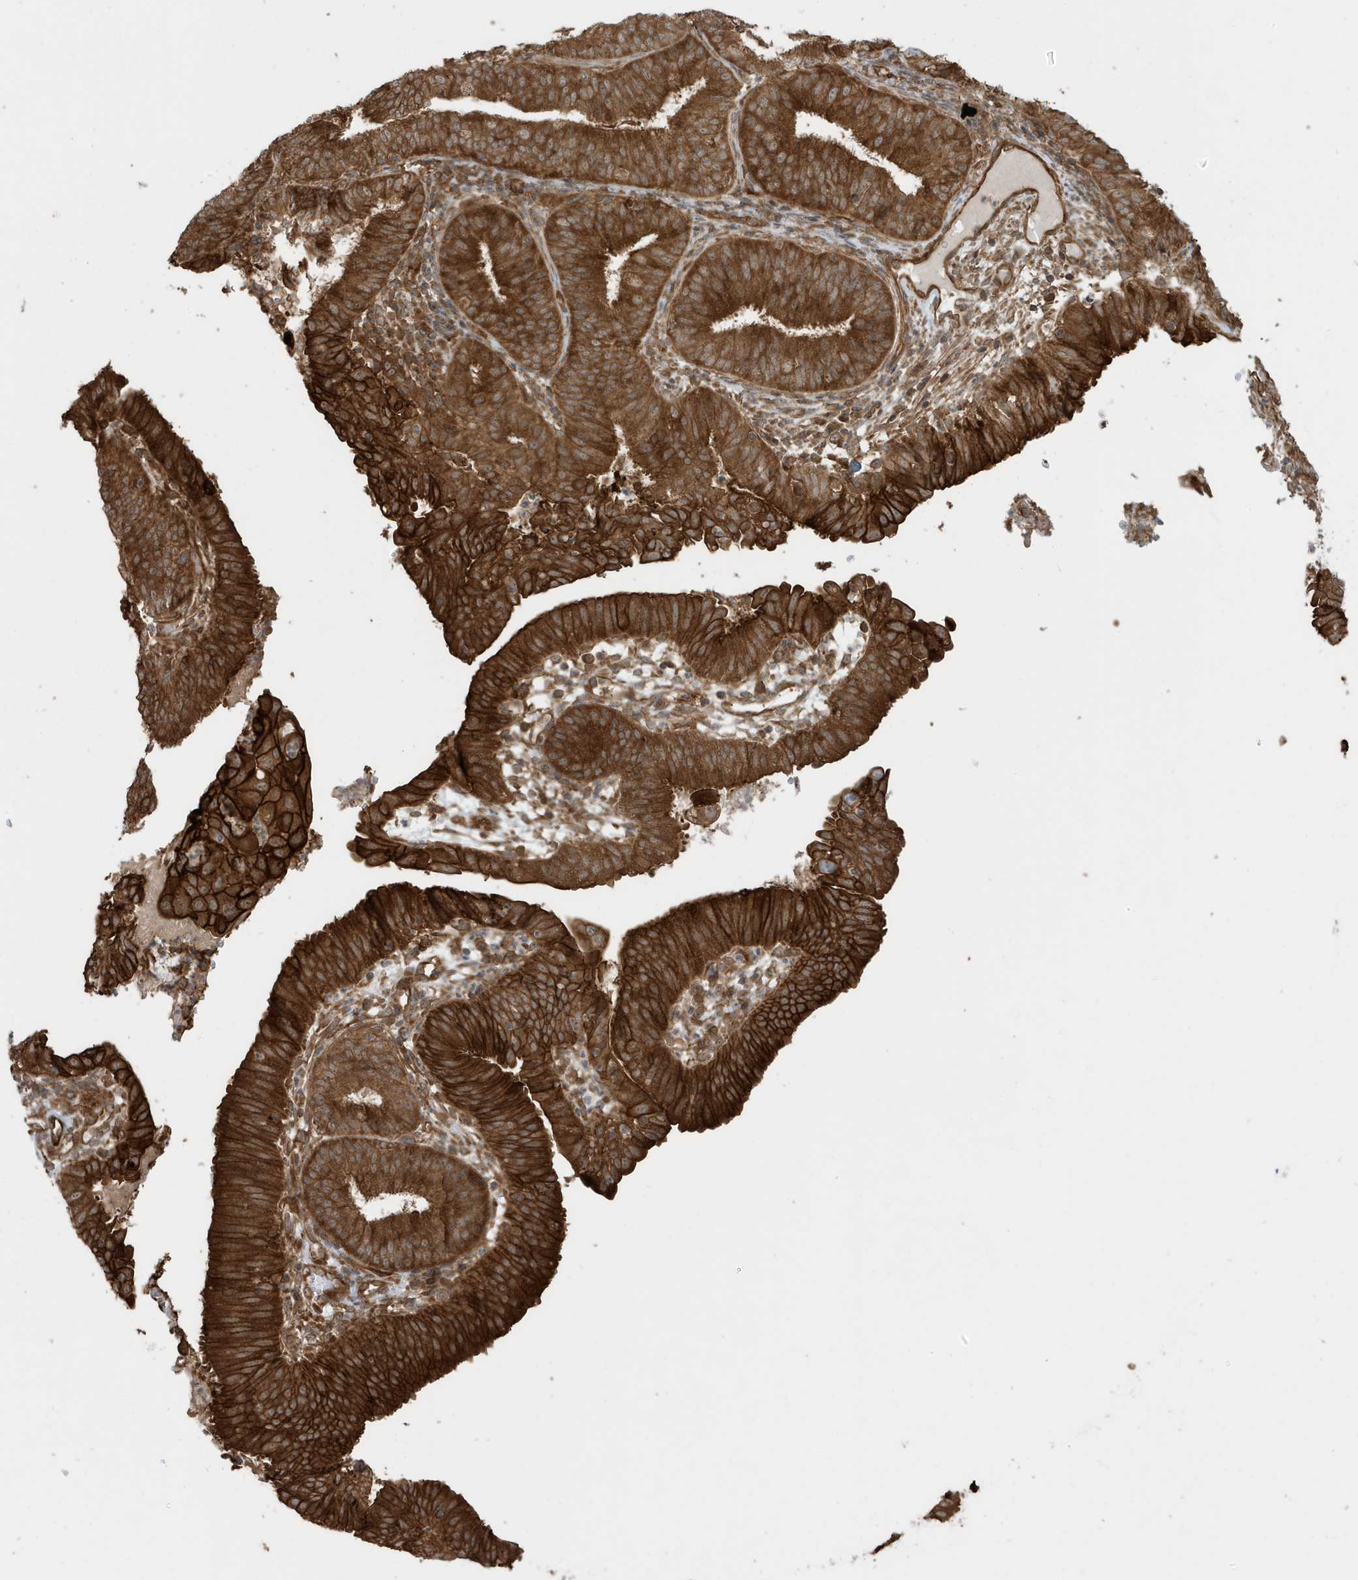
{"staining": {"intensity": "strong", "quantity": ">75%", "location": "cytoplasmic/membranous"}, "tissue": "endometrial cancer", "cell_type": "Tumor cells", "image_type": "cancer", "snomed": [{"axis": "morphology", "description": "Adenocarcinoma, NOS"}, {"axis": "topography", "description": "Endometrium"}], "caption": "Approximately >75% of tumor cells in endometrial adenocarcinoma exhibit strong cytoplasmic/membranous protein staining as visualized by brown immunohistochemical staining.", "gene": "CDC42EP3", "patient": {"sex": "female", "age": 51}}